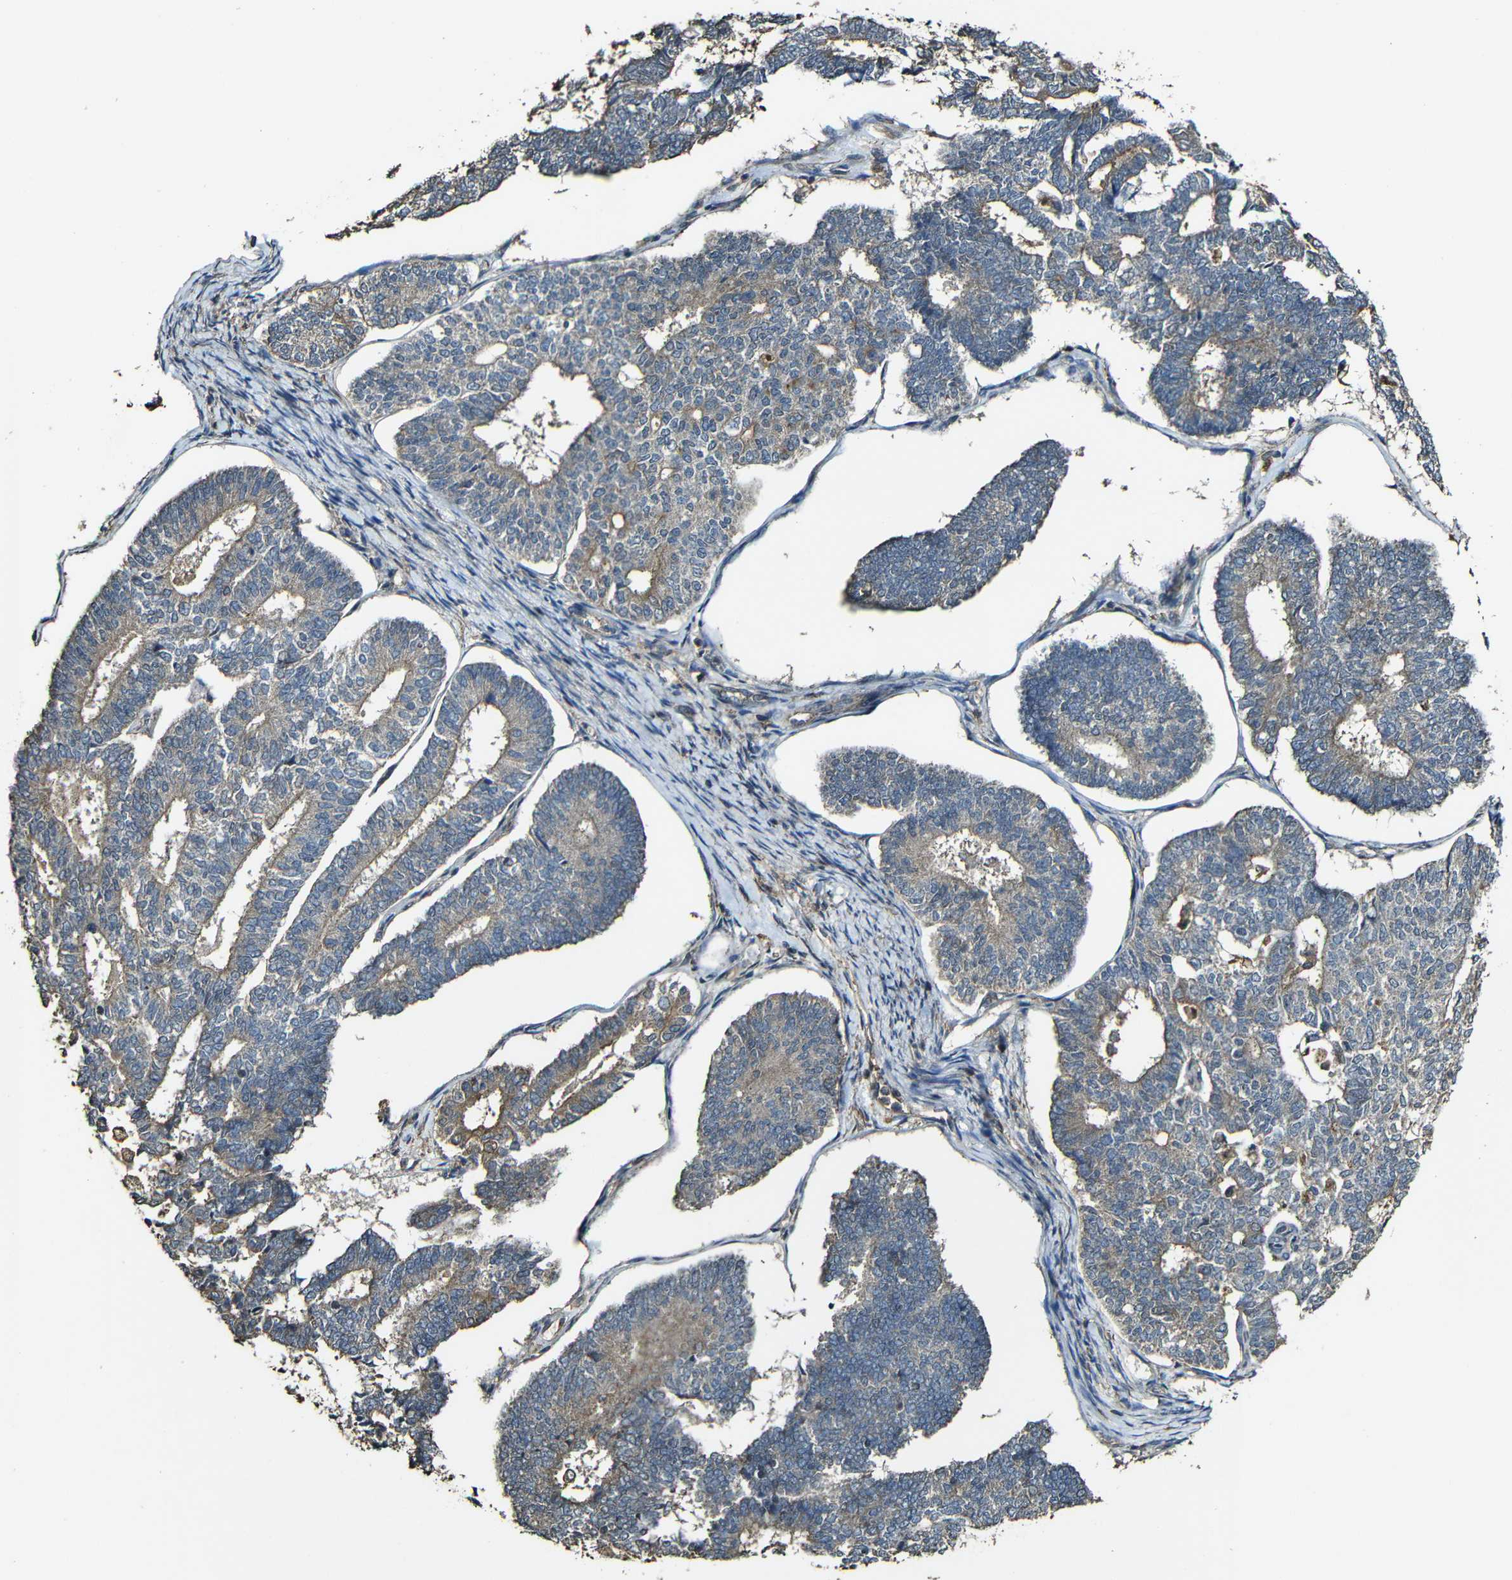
{"staining": {"intensity": "weak", "quantity": ">75%", "location": "cytoplasmic/membranous"}, "tissue": "endometrial cancer", "cell_type": "Tumor cells", "image_type": "cancer", "snomed": [{"axis": "morphology", "description": "Adenocarcinoma, NOS"}, {"axis": "topography", "description": "Endometrium"}], "caption": "Adenocarcinoma (endometrial) stained for a protein (brown) exhibits weak cytoplasmic/membranous positive expression in approximately >75% of tumor cells.", "gene": "CASP8", "patient": {"sex": "female", "age": 70}}